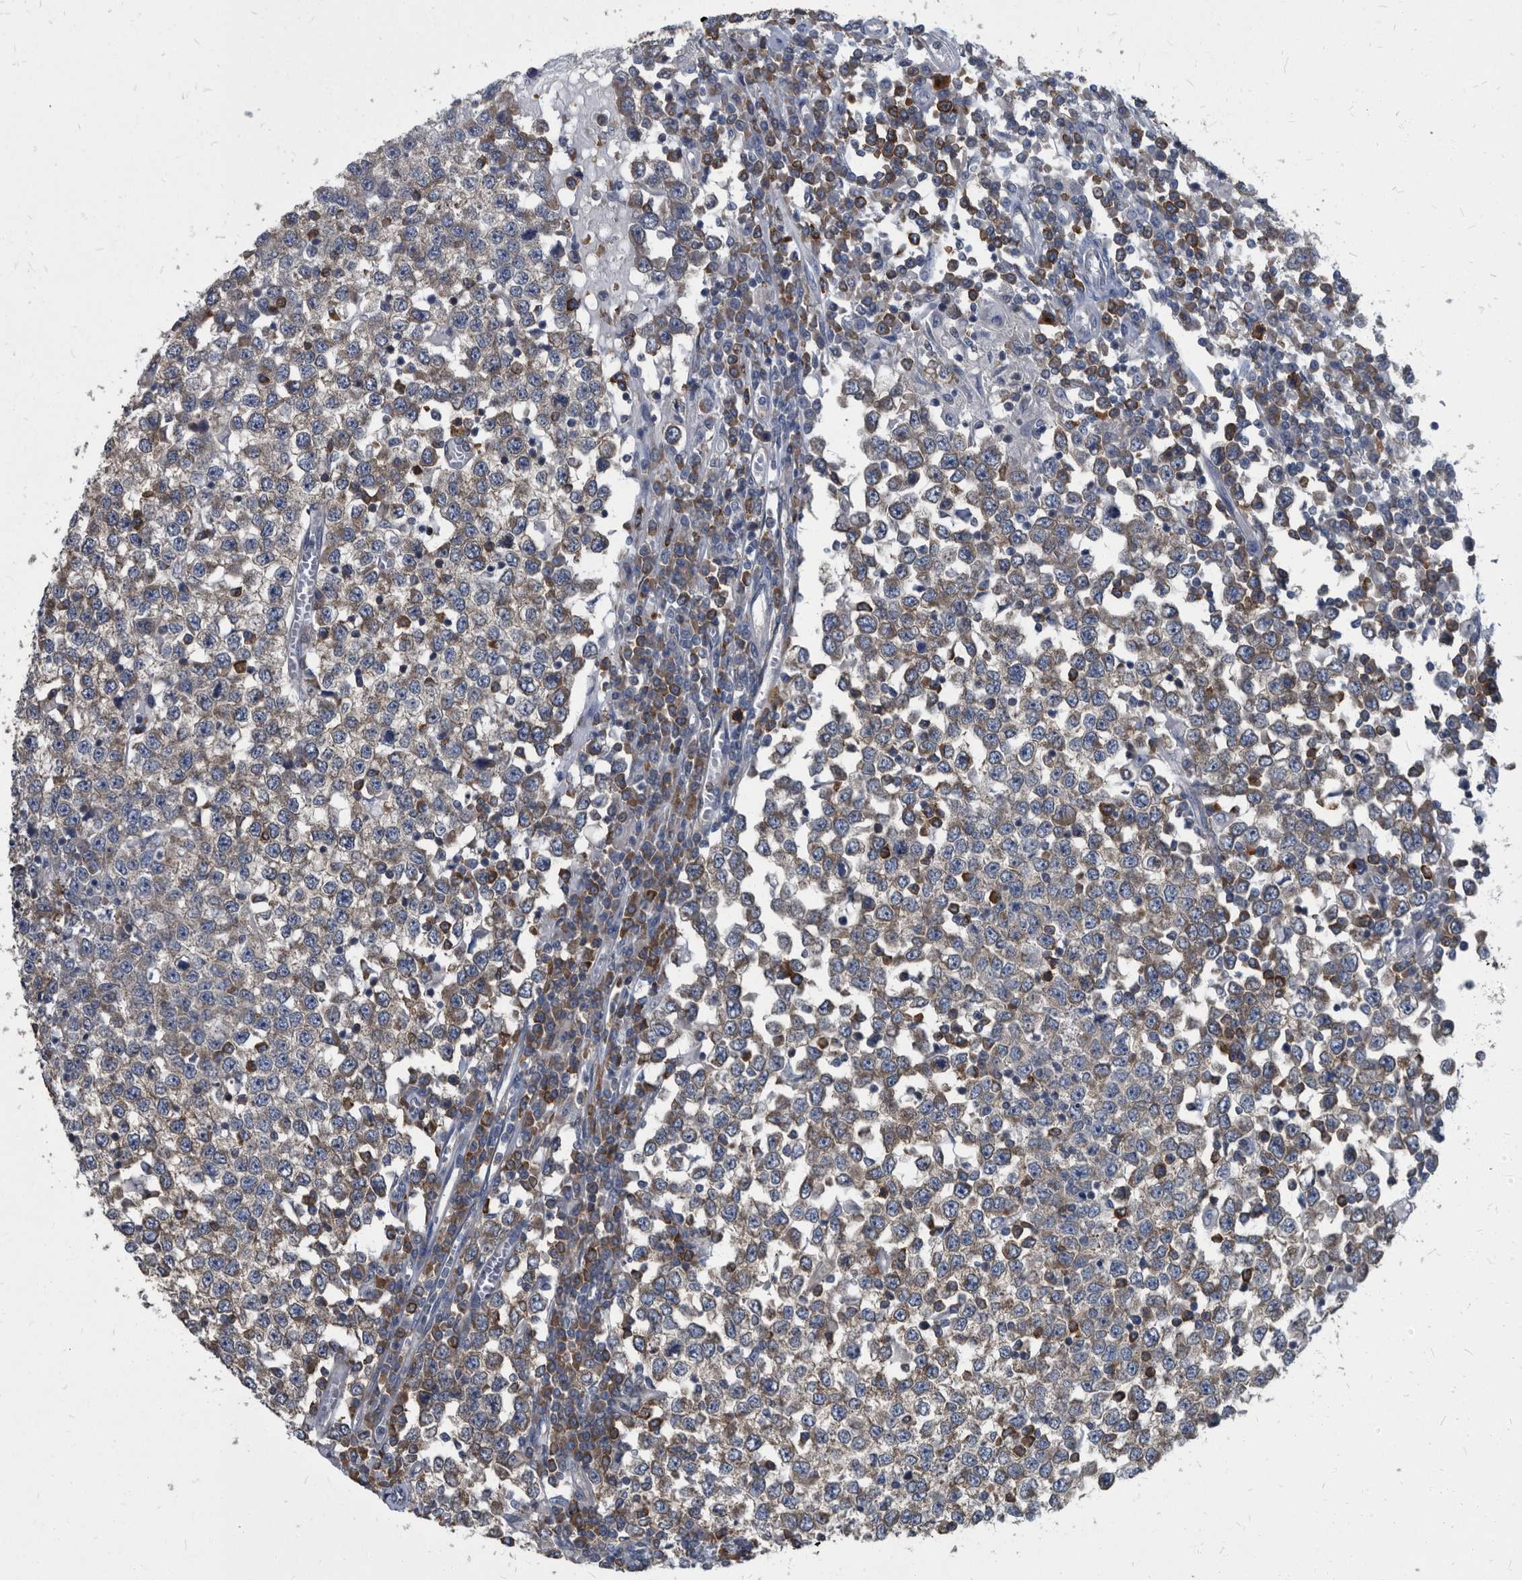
{"staining": {"intensity": "moderate", "quantity": "<25%", "location": "cytoplasmic/membranous"}, "tissue": "testis cancer", "cell_type": "Tumor cells", "image_type": "cancer", "snomed": [{"axis": "morphology", "description": "Seminoma, NOS"}, {"axis": "topography", "description": "Testis"}], "caption": "A brown stain highlights moderate cytoplasmic/membranous positivity of a protein in human testis seminoma tumor cells.", "gene": "CDV3", "patient": {"sex": "male", "age": 65}}